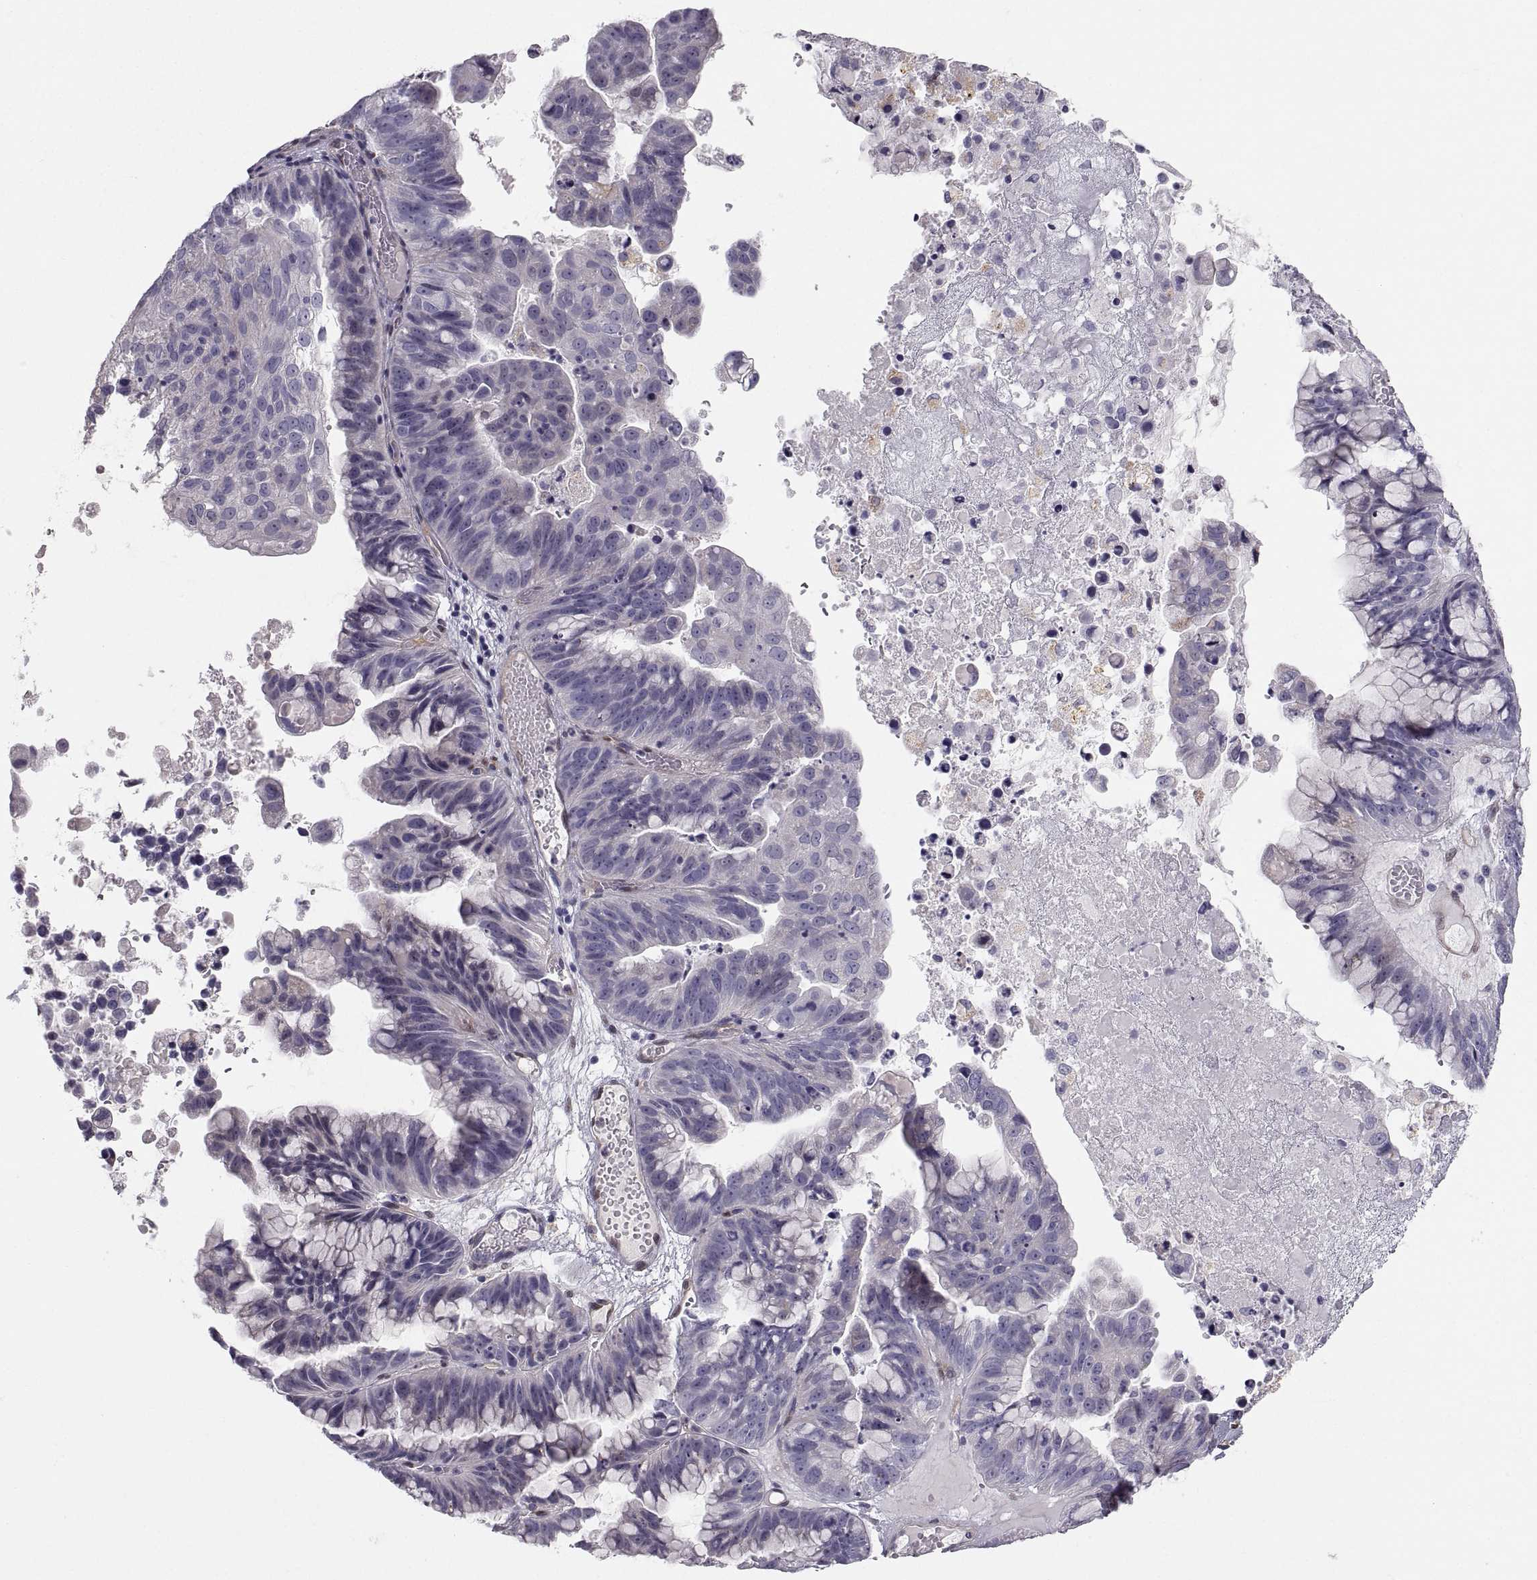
{"staining": {"intensity": "negative", "quantity": "none", "location": "none"}, "tissue": "ovarian cancer", "cell_type": "Tumor cells", "image_type": "cancer", "snomed": [{"axis": "morphology", "description": "Cystadenocarcinoma, mucinous, NOS"}, {"axis": "topography", "description": "Ovary"}], "caption": "DAB (3,3'-diaminobenzidine) immunohistochemical staining of ovarian cancer shows no significant positivity in tumor cells.", "gene": "PGM5", "patient": {"sex": "female", "age": 76}}